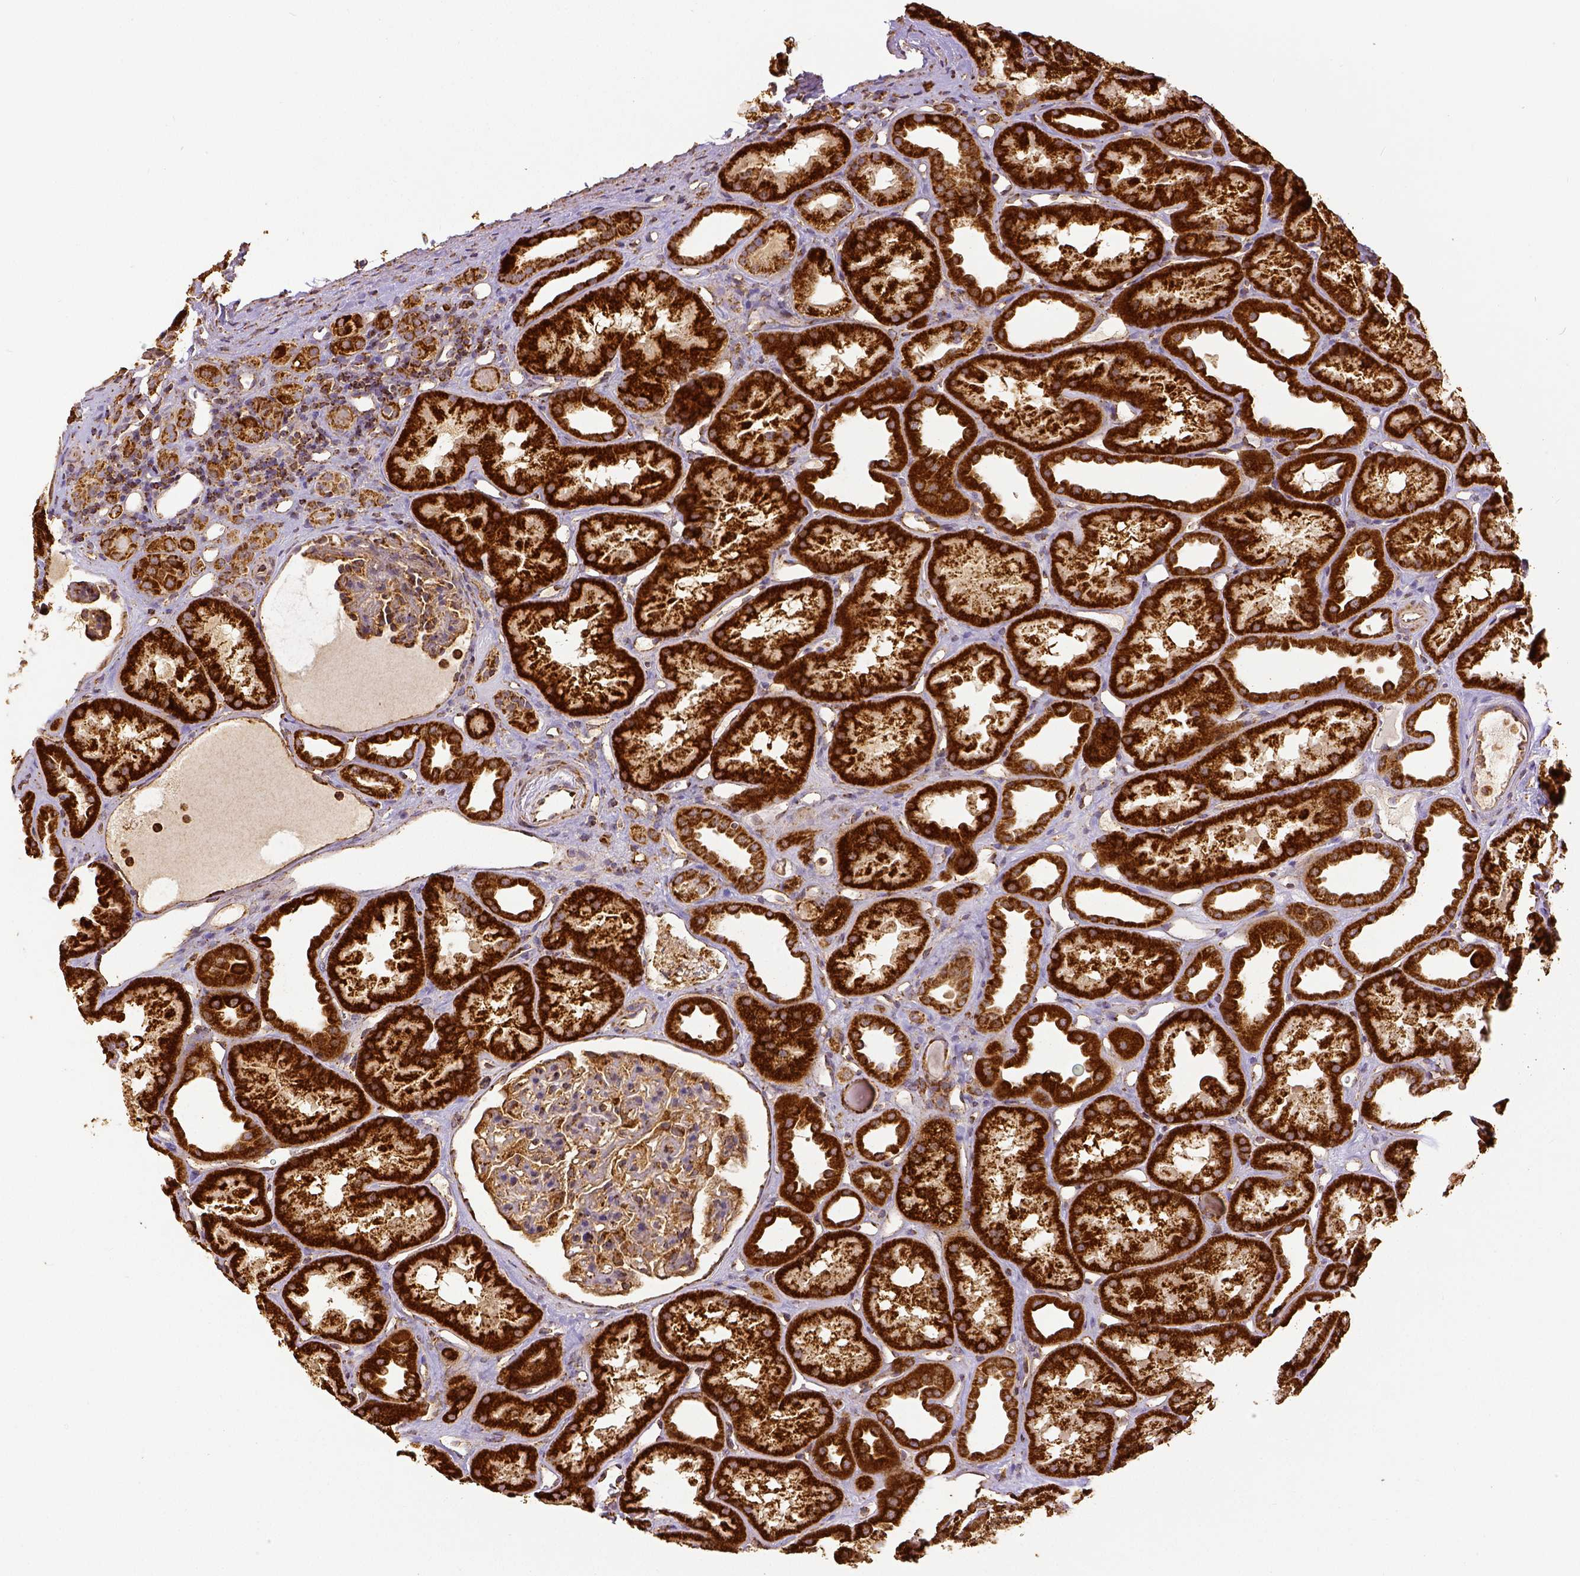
{"staining": {"intensity": "moderate", "quantity": ">75%", "location": "cytoplasmic/membranous"}, "tissue": "kidney", "cell_type": "Cells in glomeruli", "image_type": "normal", "snomed": [{"axis": "morphology", "description": "Normal tissue, NOS"}, {"axis": "topography", "description": "Kidney"}], "caption": "This photomicrograph demonstrates immunohistochemistry staining of benign human kidney, with medium moderate cytoplasmic/membranous expression in approximately >75% of cells in glomeruli.", "gene": "SDHB", "patient": {"sex": "male", "age": 61}}